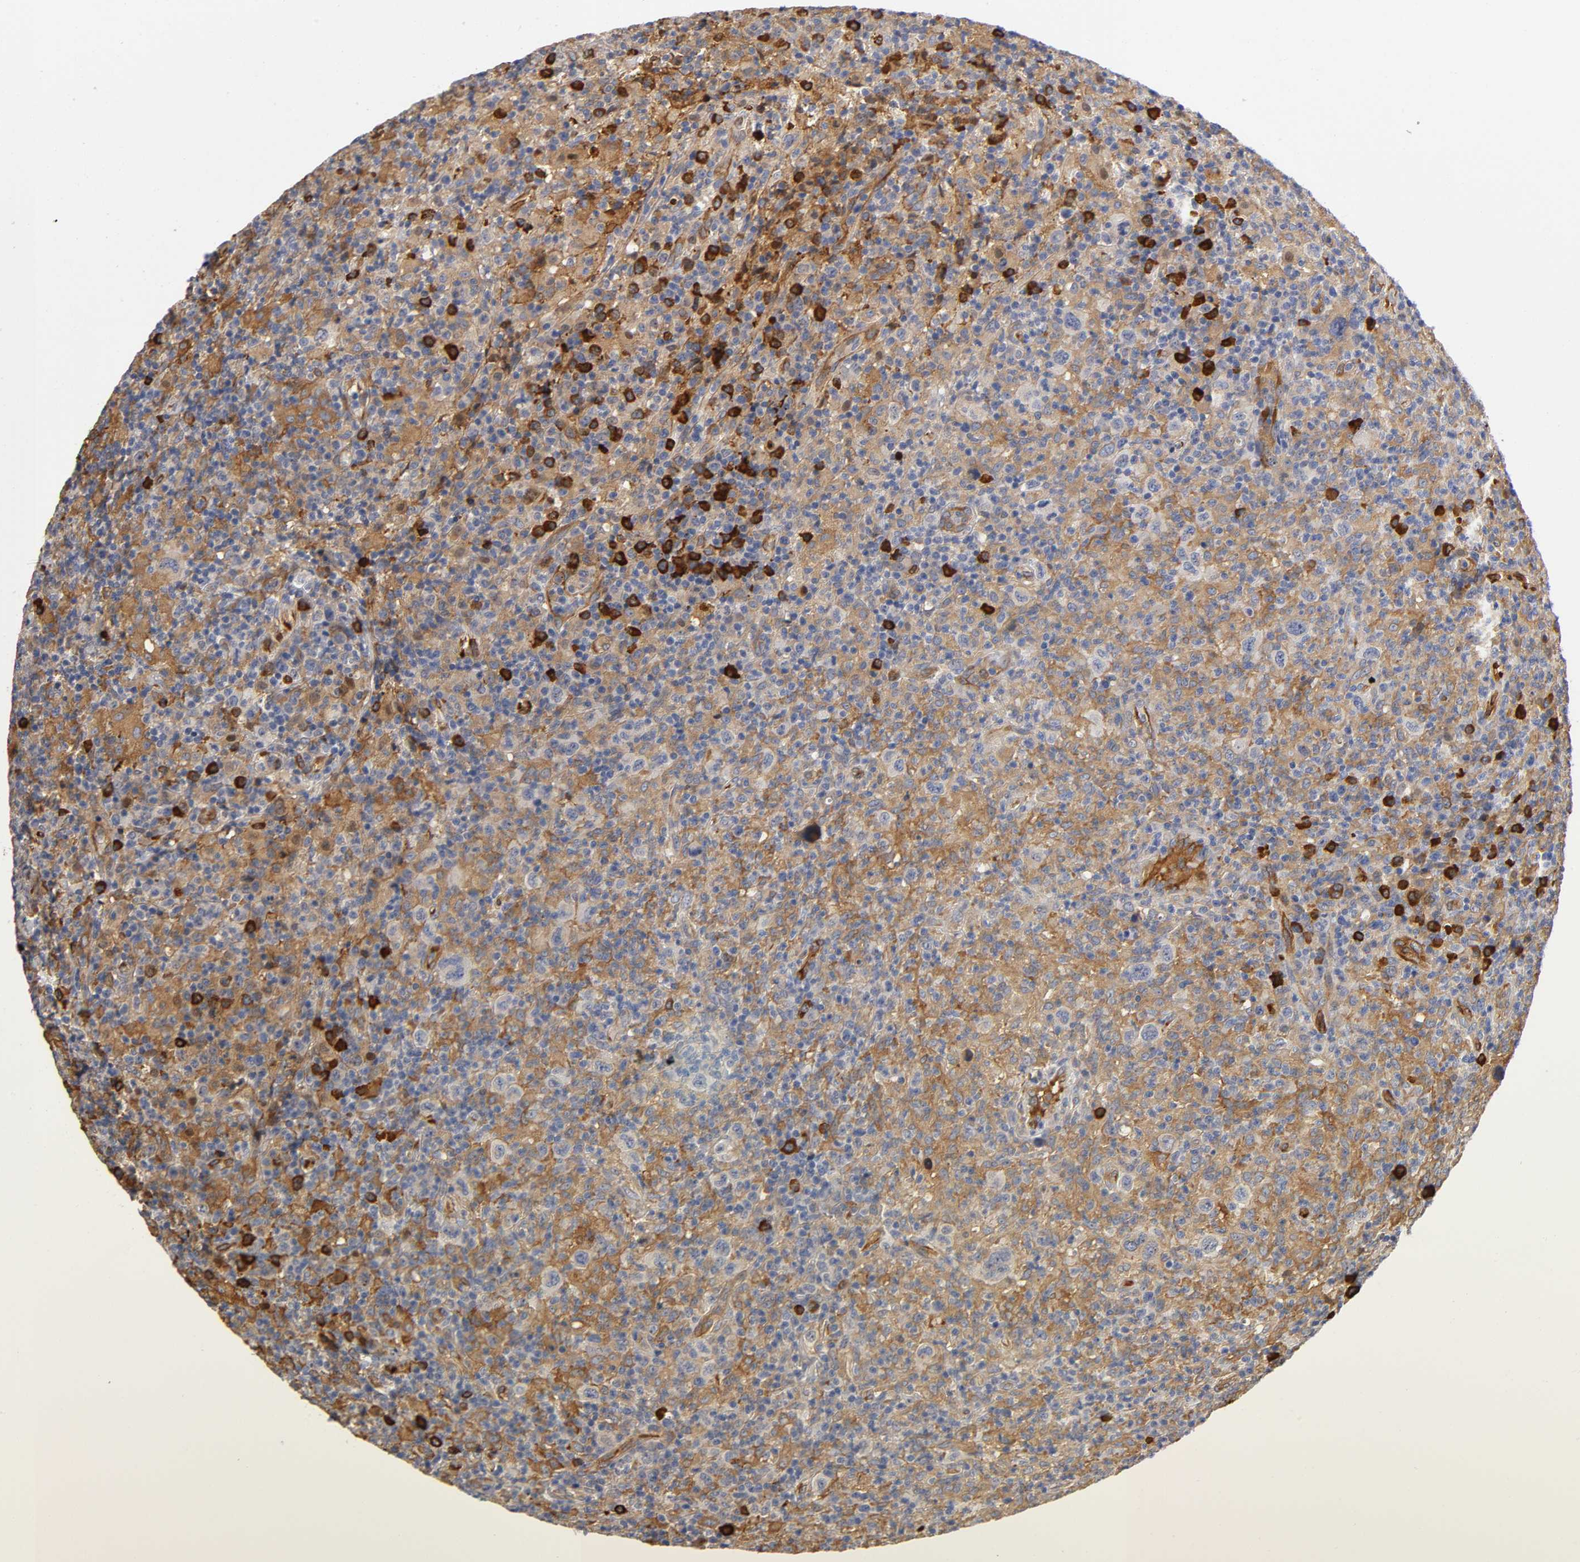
{"staining": {"intensity": "strong", "quantity": "<25%", "location": "cytoplasmic/membranous"}, "tissue": "lymphoma", "cell_type": "Tumor cells", "image_type": "cancer", "snomed": [{"axis": "morphology", "description": "Hodgkin's disease, NOS"}, {"axis": "topography", "description": "Lymph node"}], "caption": "A brown stain highlights strong cytoplasmic/membranous expression of a protein in Hodgkin's disease tumor cells. (DAB (3,3'-diaminobenzidine) = brown stain, brightfield microscopy at high magnification).", "gene": "NOVA1", "patient": {"sex": "male", "age": 65}}